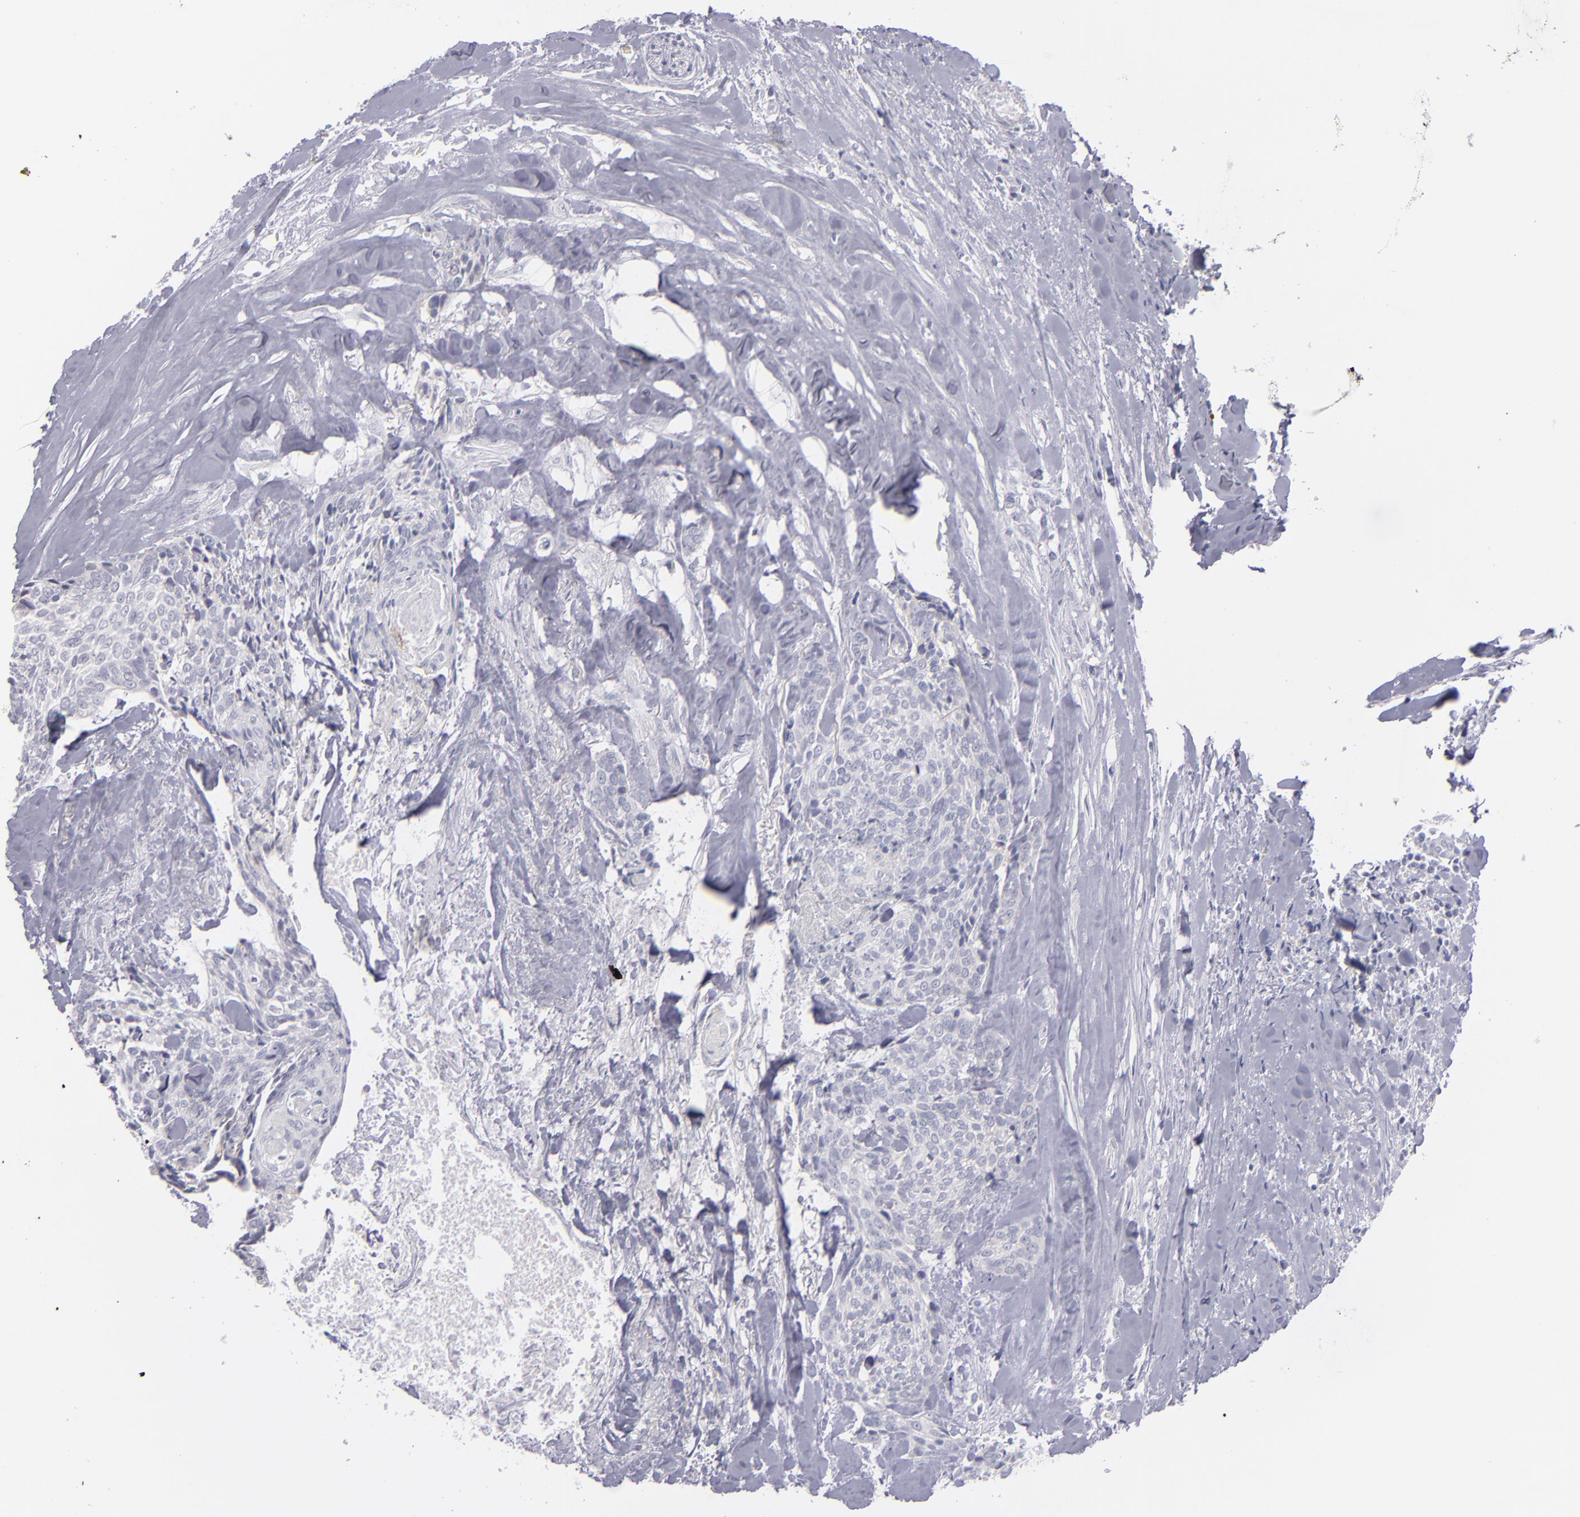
{"staining": {"intensity": "negative", "quantity": "none", "location": "none"}, "tissue": "head and neck cancer", "cell_type": "Tumor cells", "image_type": "cancer", "snomed": [{"axis": "morphology", "description": "Squamous cell carcinoma, NOS"}, {"axis": "topography", "description": "Salivary gland"}, {"axis": "topography", "description": "Head-Neck"}], "caption": "Squamous cell carcinoma (head and neck) was stained to show a protein in brown. There is no significant expression in tumor cells.", "gene": "ITGB4", "patient": {"sex": "male", "age": 70}}